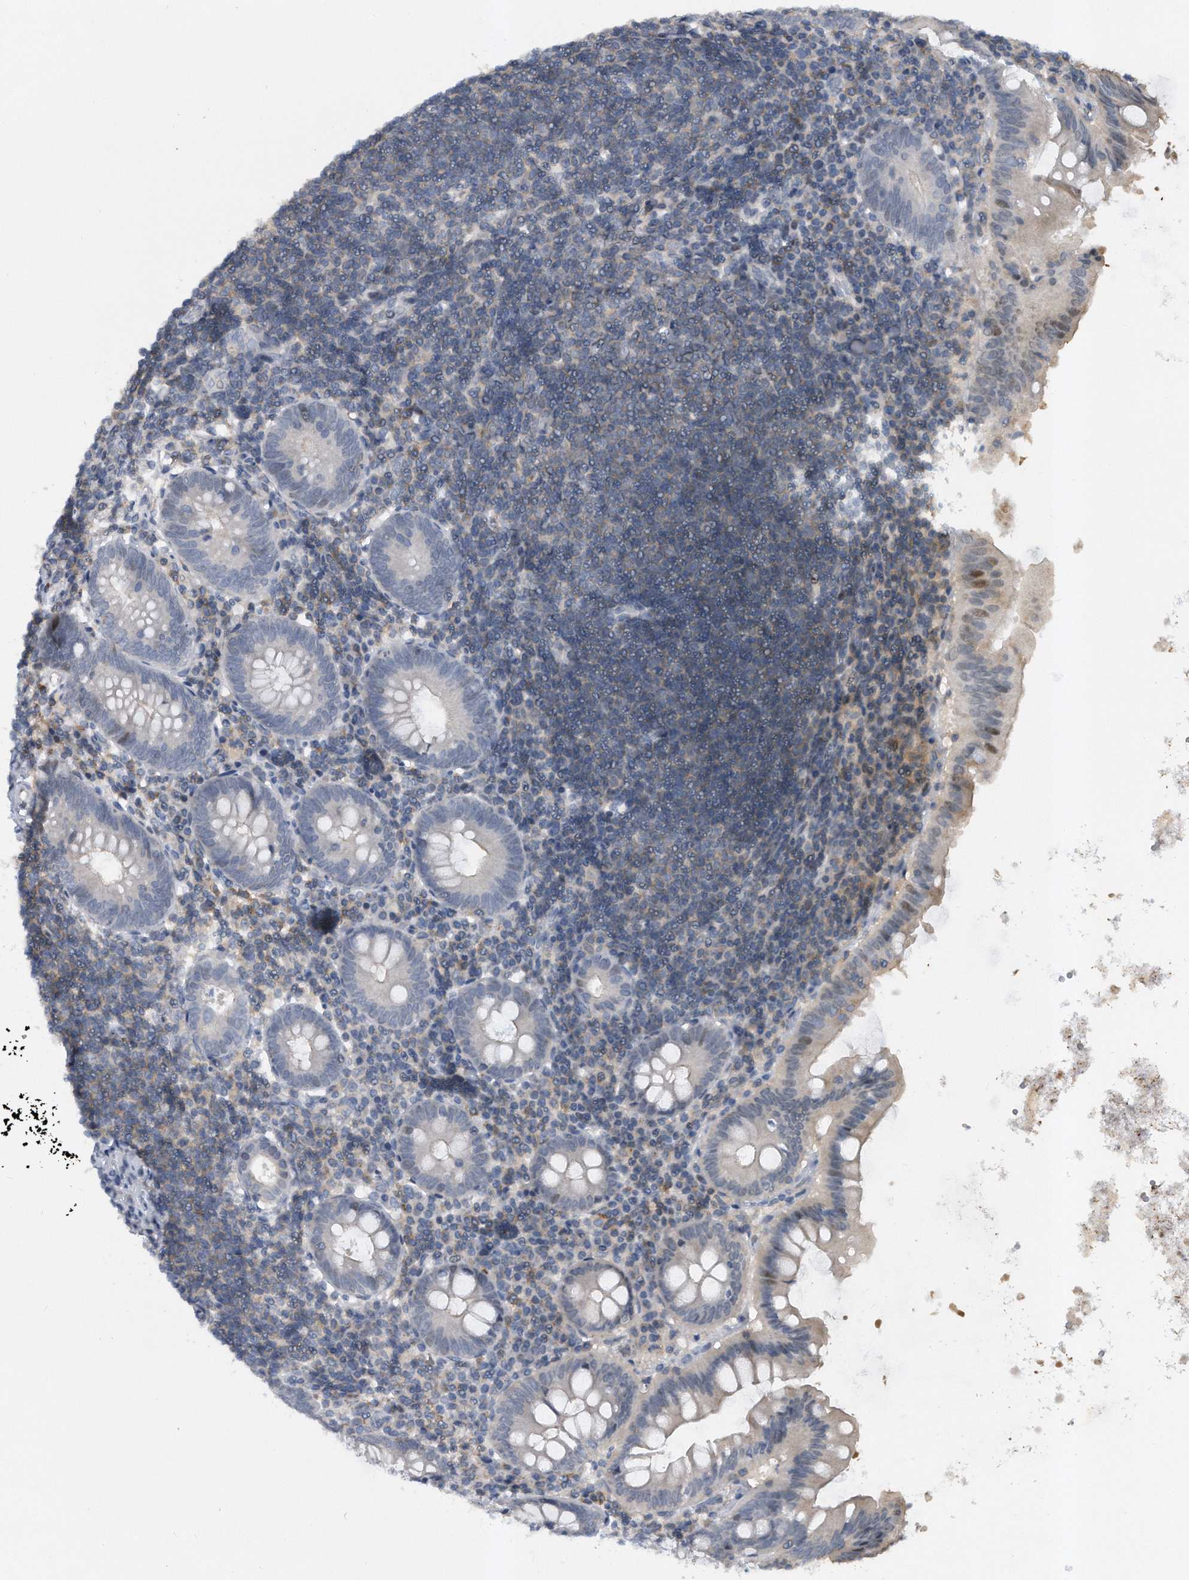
{"staining": {"intensity": "weak", "quantity": "<25%", "location": "cytoplasmic/membranous"}, "tissue": "appendix", "cell_type": "Glandular cells", "image_type": "normal", "snomed": [{"axis": "morphology", "description": "Normal tissue, NOS"}, {"axis": "topography", "description": "Appendix"}], "caption": "There is no significant staining in glandular cells of appendix. (Stains: DAB immunohistochemistry (IHC) with hematoxylin counter stain, Microscopy: brightfield microscopy at high magnification).", "gene": "PGBD2", "patient": {"sex": "female", "age": 54}}